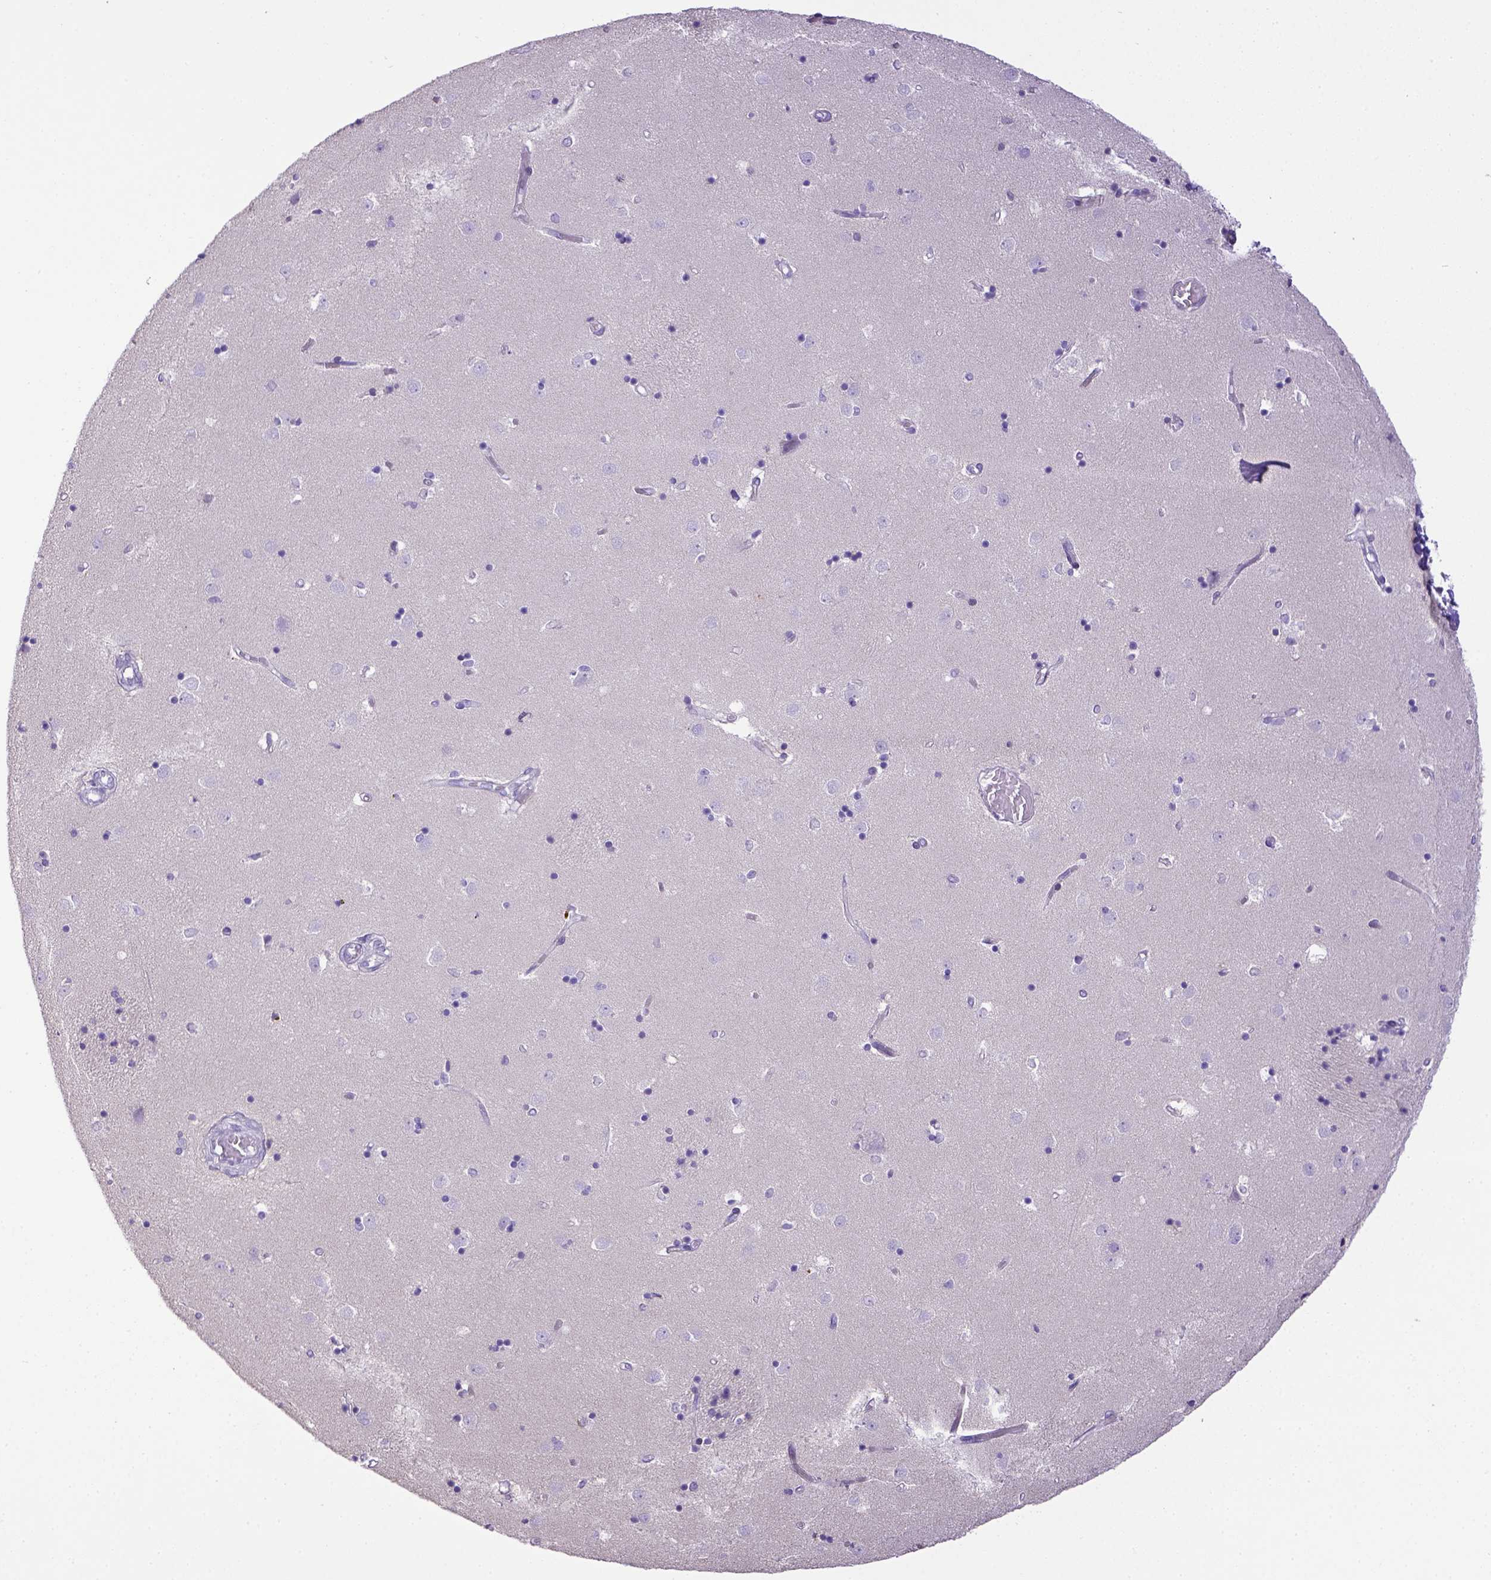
{"staining": {"intensity": "negative", "quantity": "none", "location": "none"}, "tissue": "caudate", "cell_type": "Glial cells", "image_type": "normal", "snomed": [{"axis": "morphology", "description": "Normal tissue, NOS"}, {"axis": "topography", "description": "Lateral ventricle wall"}], "caption": "IHC image of normal caudate: caudate stained with DAB shows no significant protein expression in glial cells.", "gene": "CD40", "patient": {"sex": "male", "age": 54}}